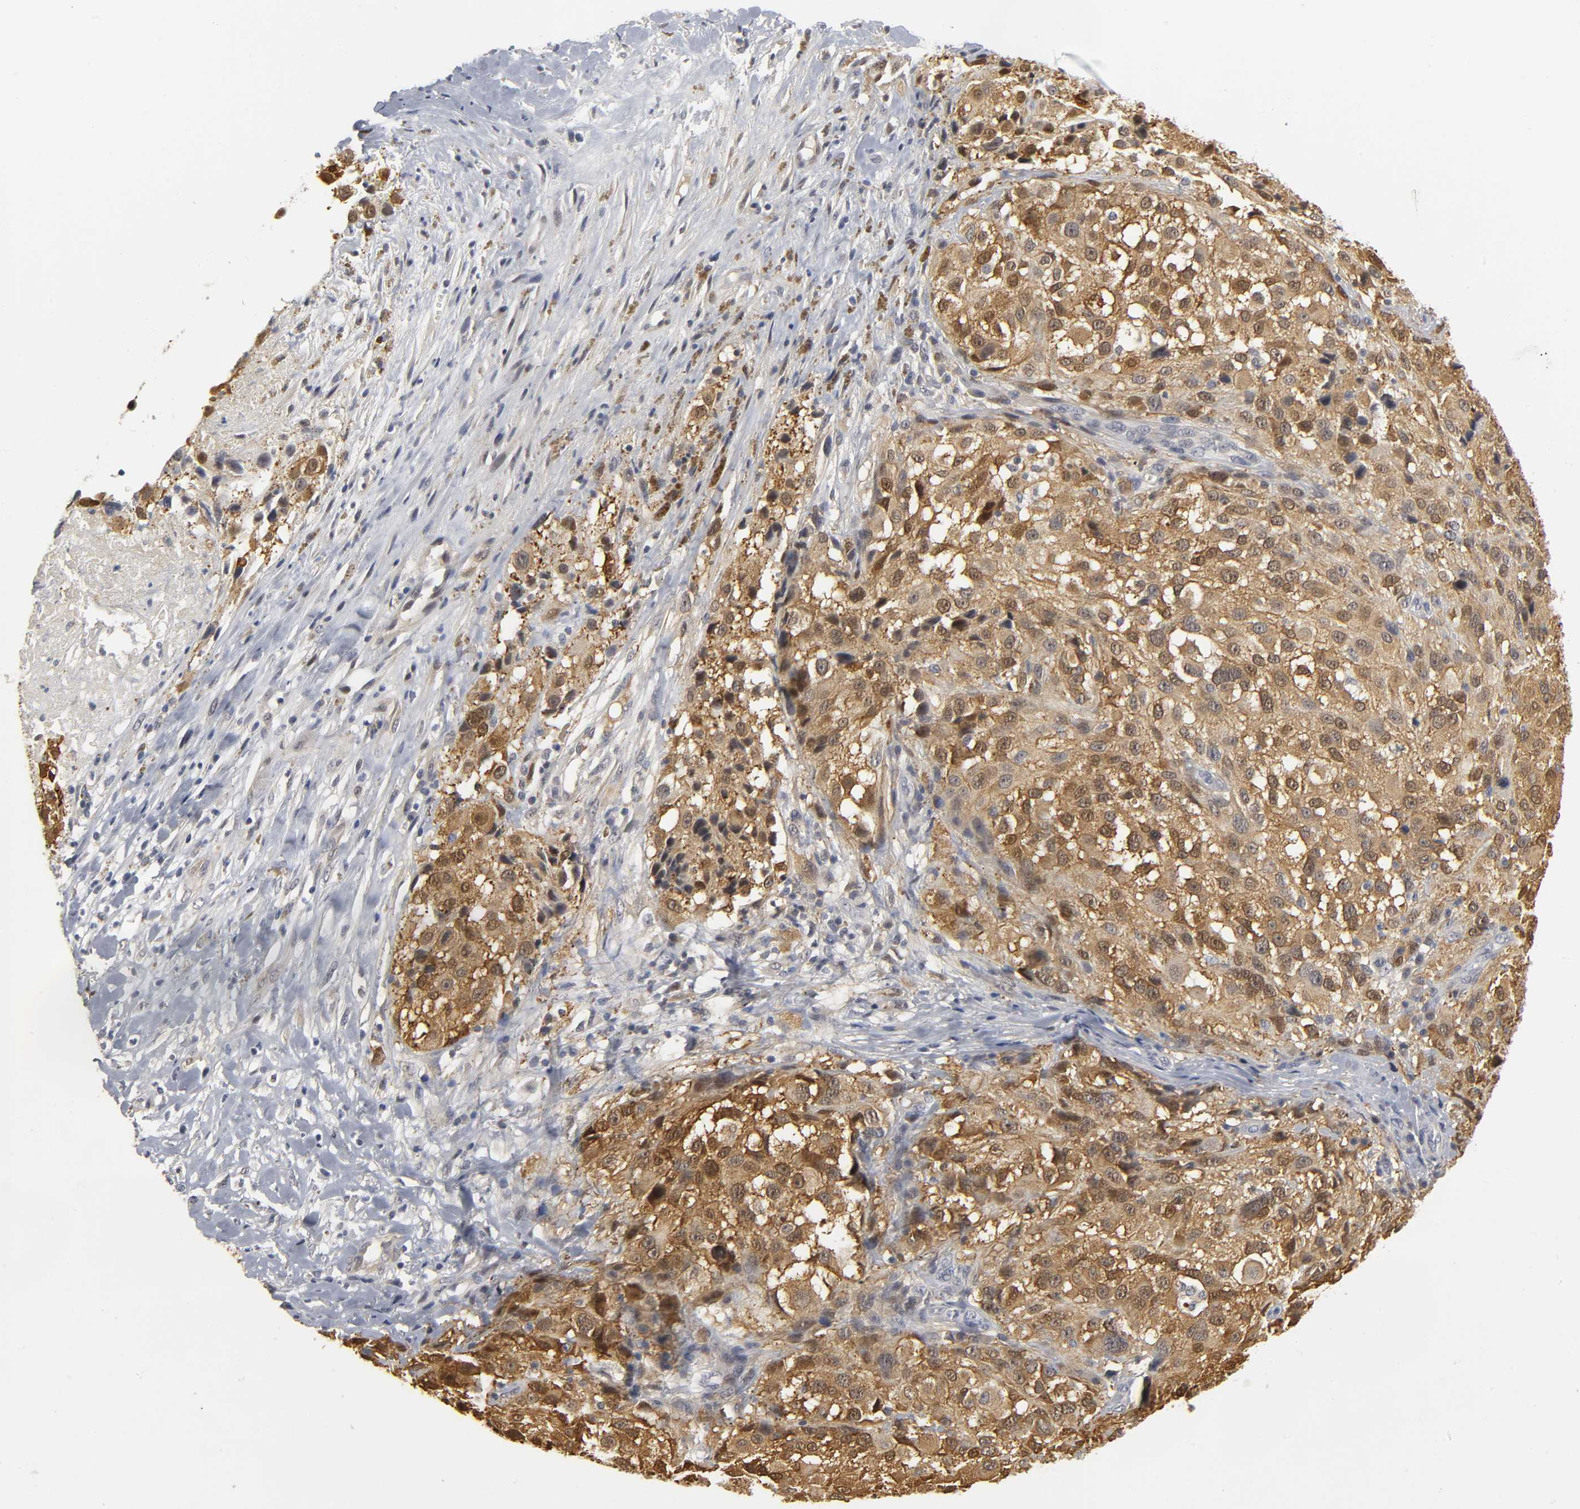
{"staining": {"intensity": "moderate", "quantity": ">75%", "location": "cytoplasmic/membranous,nuclear"}, "tissue": "melanoma", "cell_type": "Tumor cells", "image_type": "cancer", "snomed": [{"axis": "morphology", "description": "Necrosis, NOS"}, {"axis": "morphology", "description": "Malignant melanoma, NOS"}, {"axis": "topography", "description": "Skin"}], "caption": "DAB (3,3'-diaminobenzidine) immunohistochemical staining of human malignant melanoma reveals moderate cytoplasmic/membranous and nuclear protein positivity in about >75% of tumor cells.", "gene": "PDLIM3", "patient": {"sex": "female", "age": 87}}